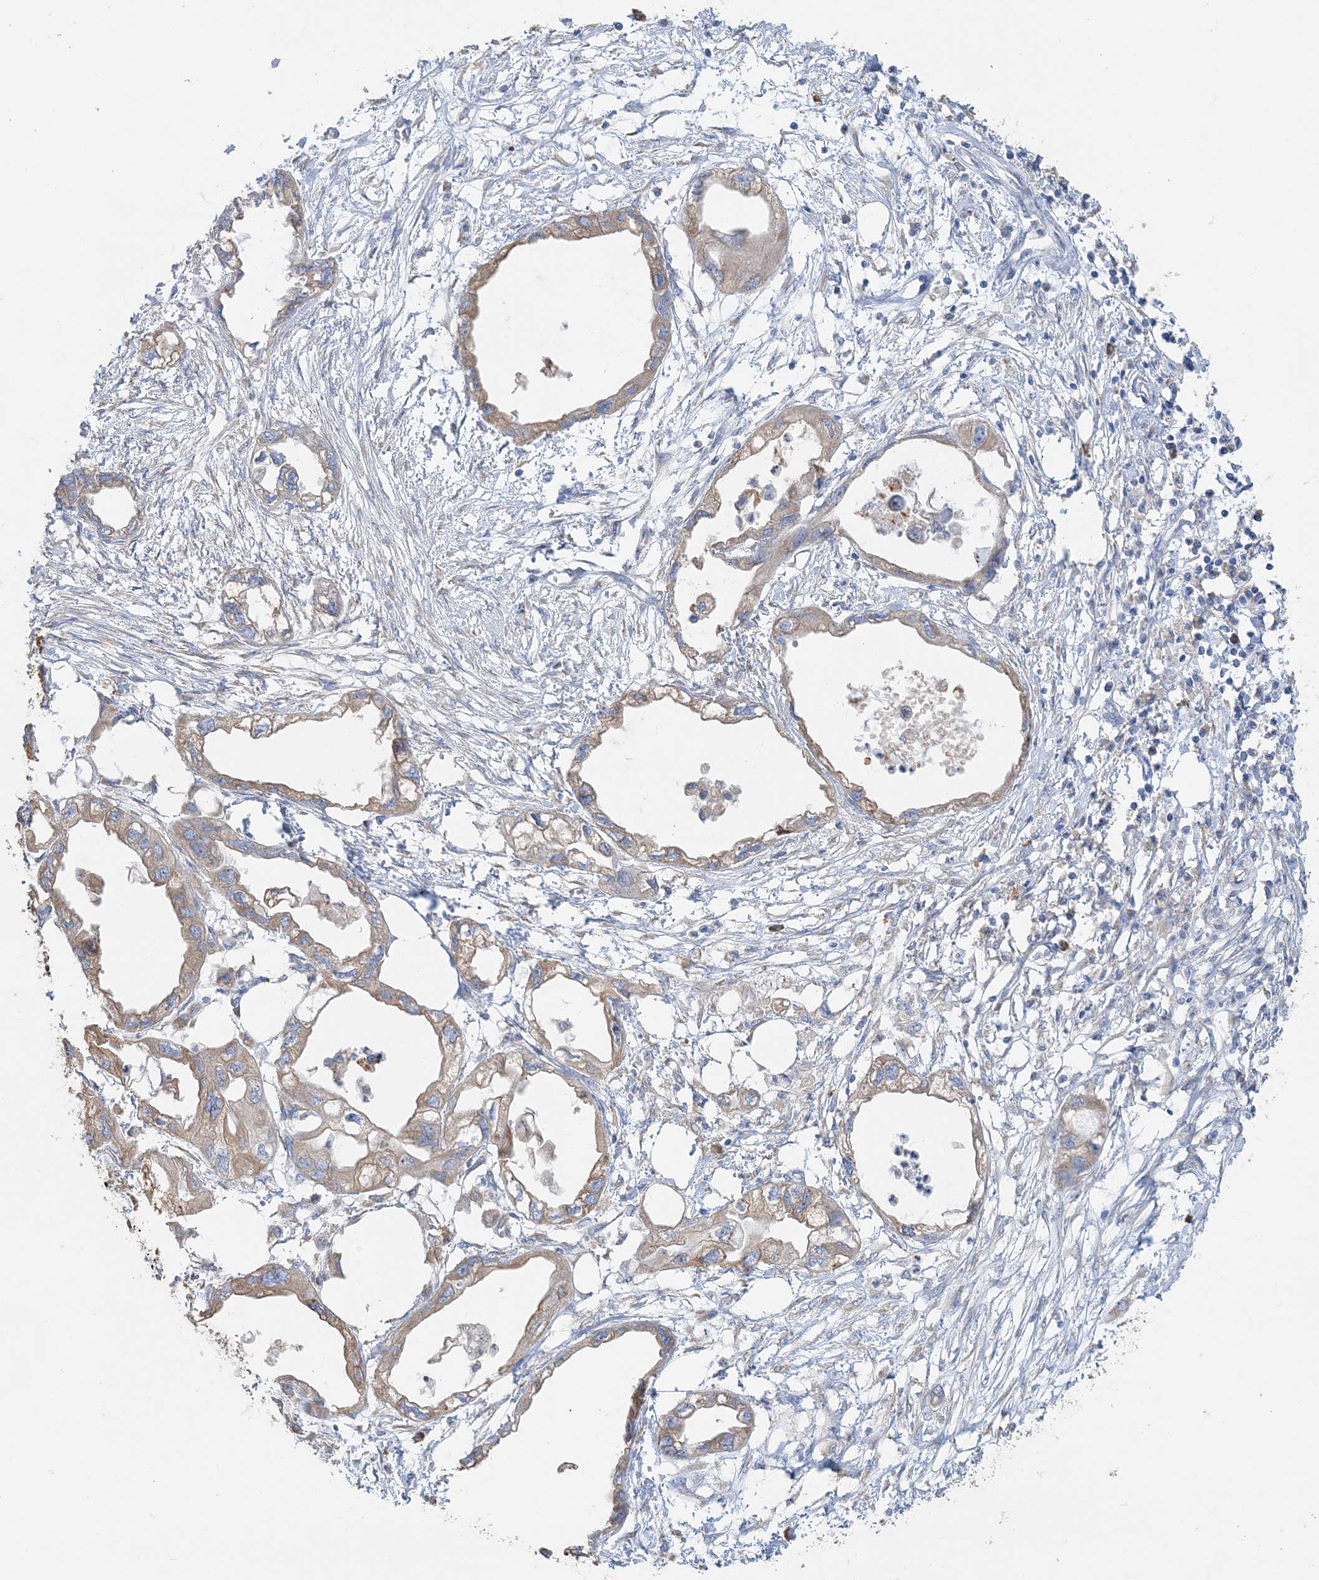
{"staining": {"intensity": "weak", "quantity": ">75%", "location": "cytoplasmic/membranous"}, "tissue": "endometrial cancer", "cell_type": "Tumor cells", "image_type": "cancer", "snomed": [{"axis": "morphology", "description": "Adenocarcinoma, NOS"}, {"axis": "morphology", "description": "Adenocarcinoma, metastatic, NOS"}, {"axis": "topography", "description": "Adipose tissue"}, {"axis": "topography", "description": "Endometrium"}], "caption": "Immunohistochemical staining of endometrial cancer (adenocarcinoma) reveals low levels of weak cytoplasmic/membranous protein expression in about >75% of tumor cells.", "gene": "TBC1D5", "patient": {"sex": "female", "age": 67}}